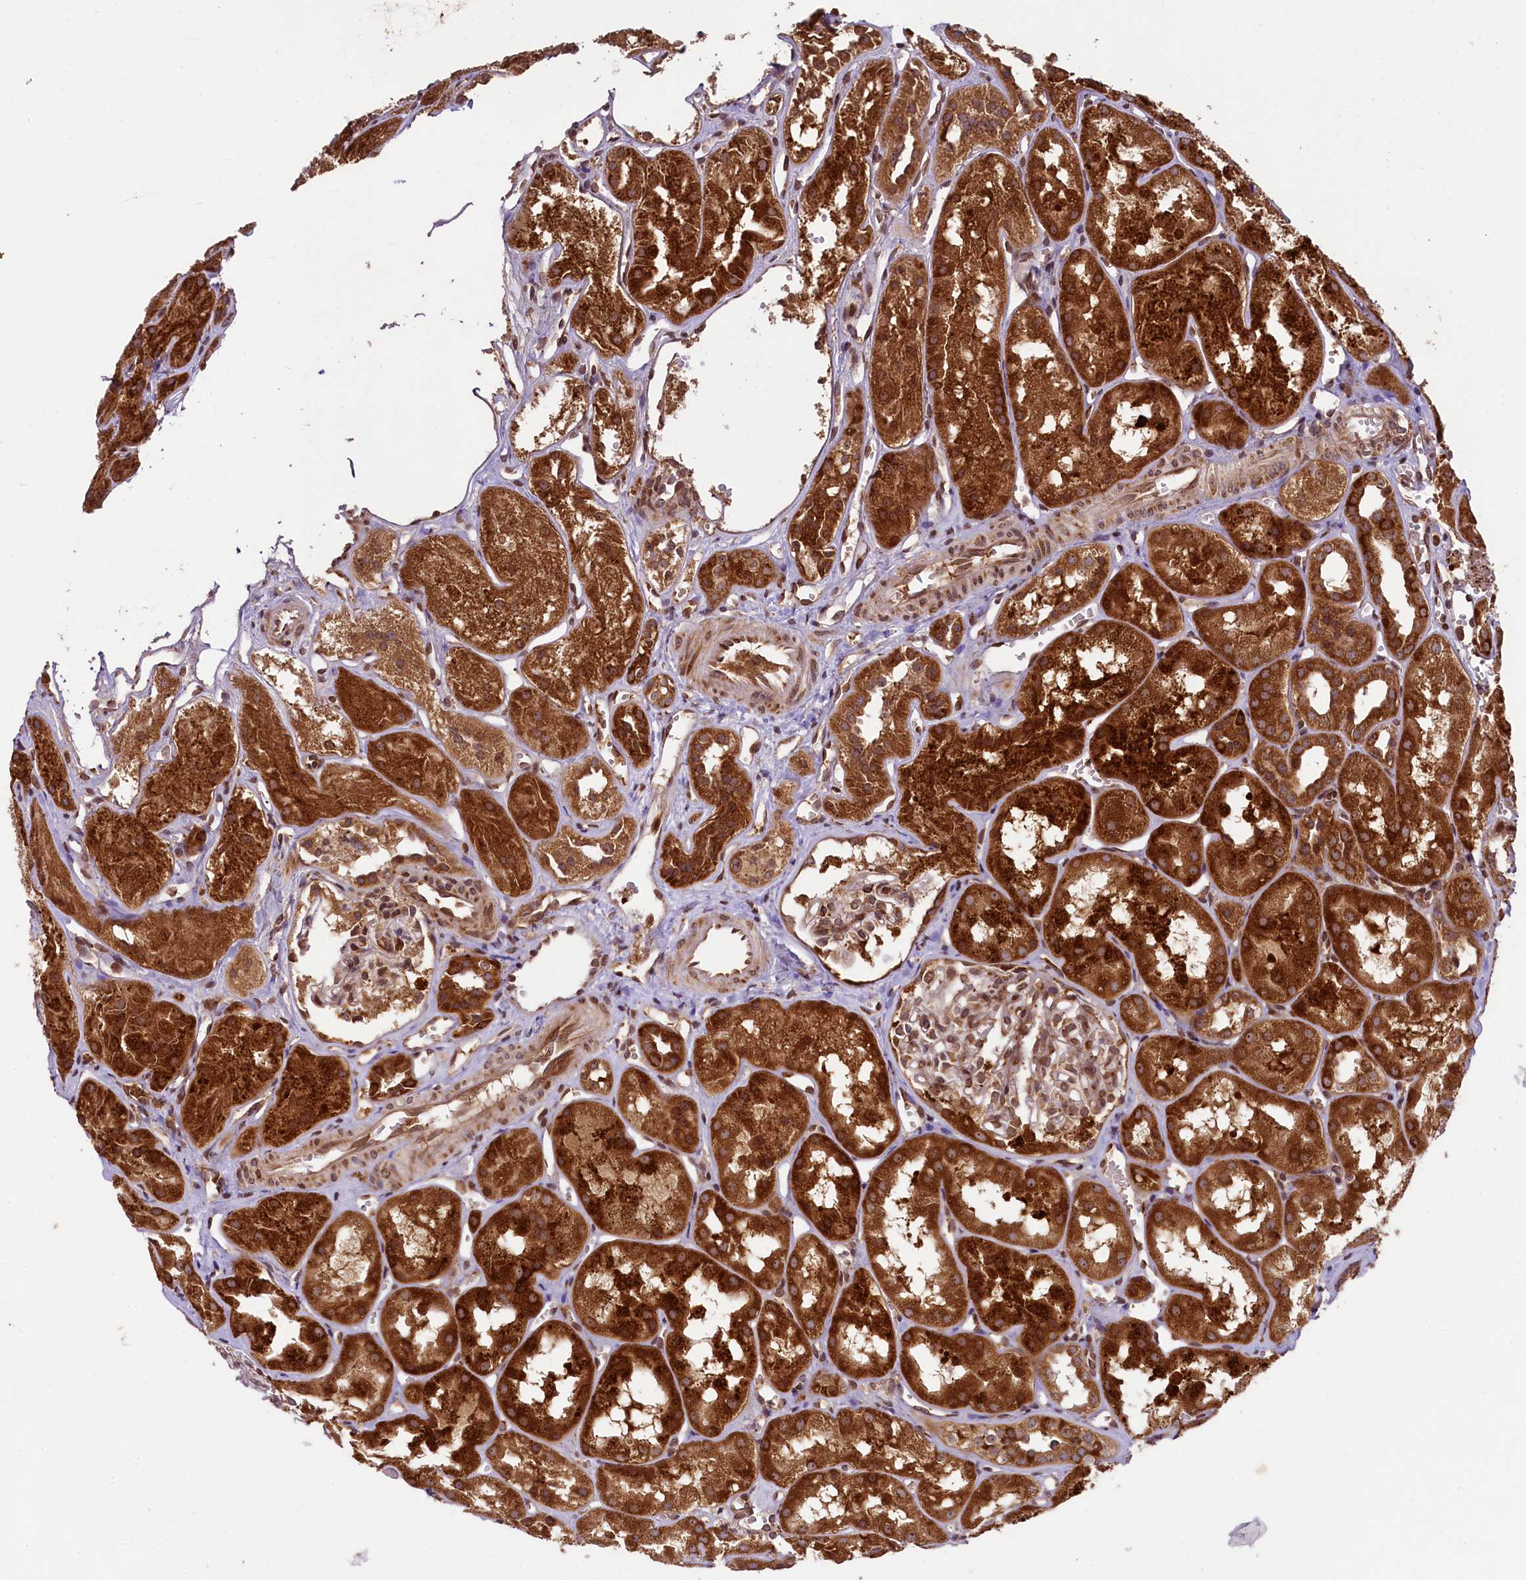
{"staining": {"intensity": "moderate", "quantity": "25%-75%", "location": "cytoplasmic/membranous,nuclear"}, "tissue": "kidney", "cell_type": "Cells in glomeruli", "image_type": "normal", "snomed": [{"axis": "morphology", "description": "Normal tissue, NOS"}, {"axis": "topography", "description": "Kidney"}], "caption": "Cells in glomeruli exhibit moderate cytoplasmic/membranous,nuclear expression in about 25%-75% of cells in unremarkable kidney. (IHC, brightfield microscopy, high magnification).", "gene": "LARP4", "patient": {"sex": "male", "age": 16}}